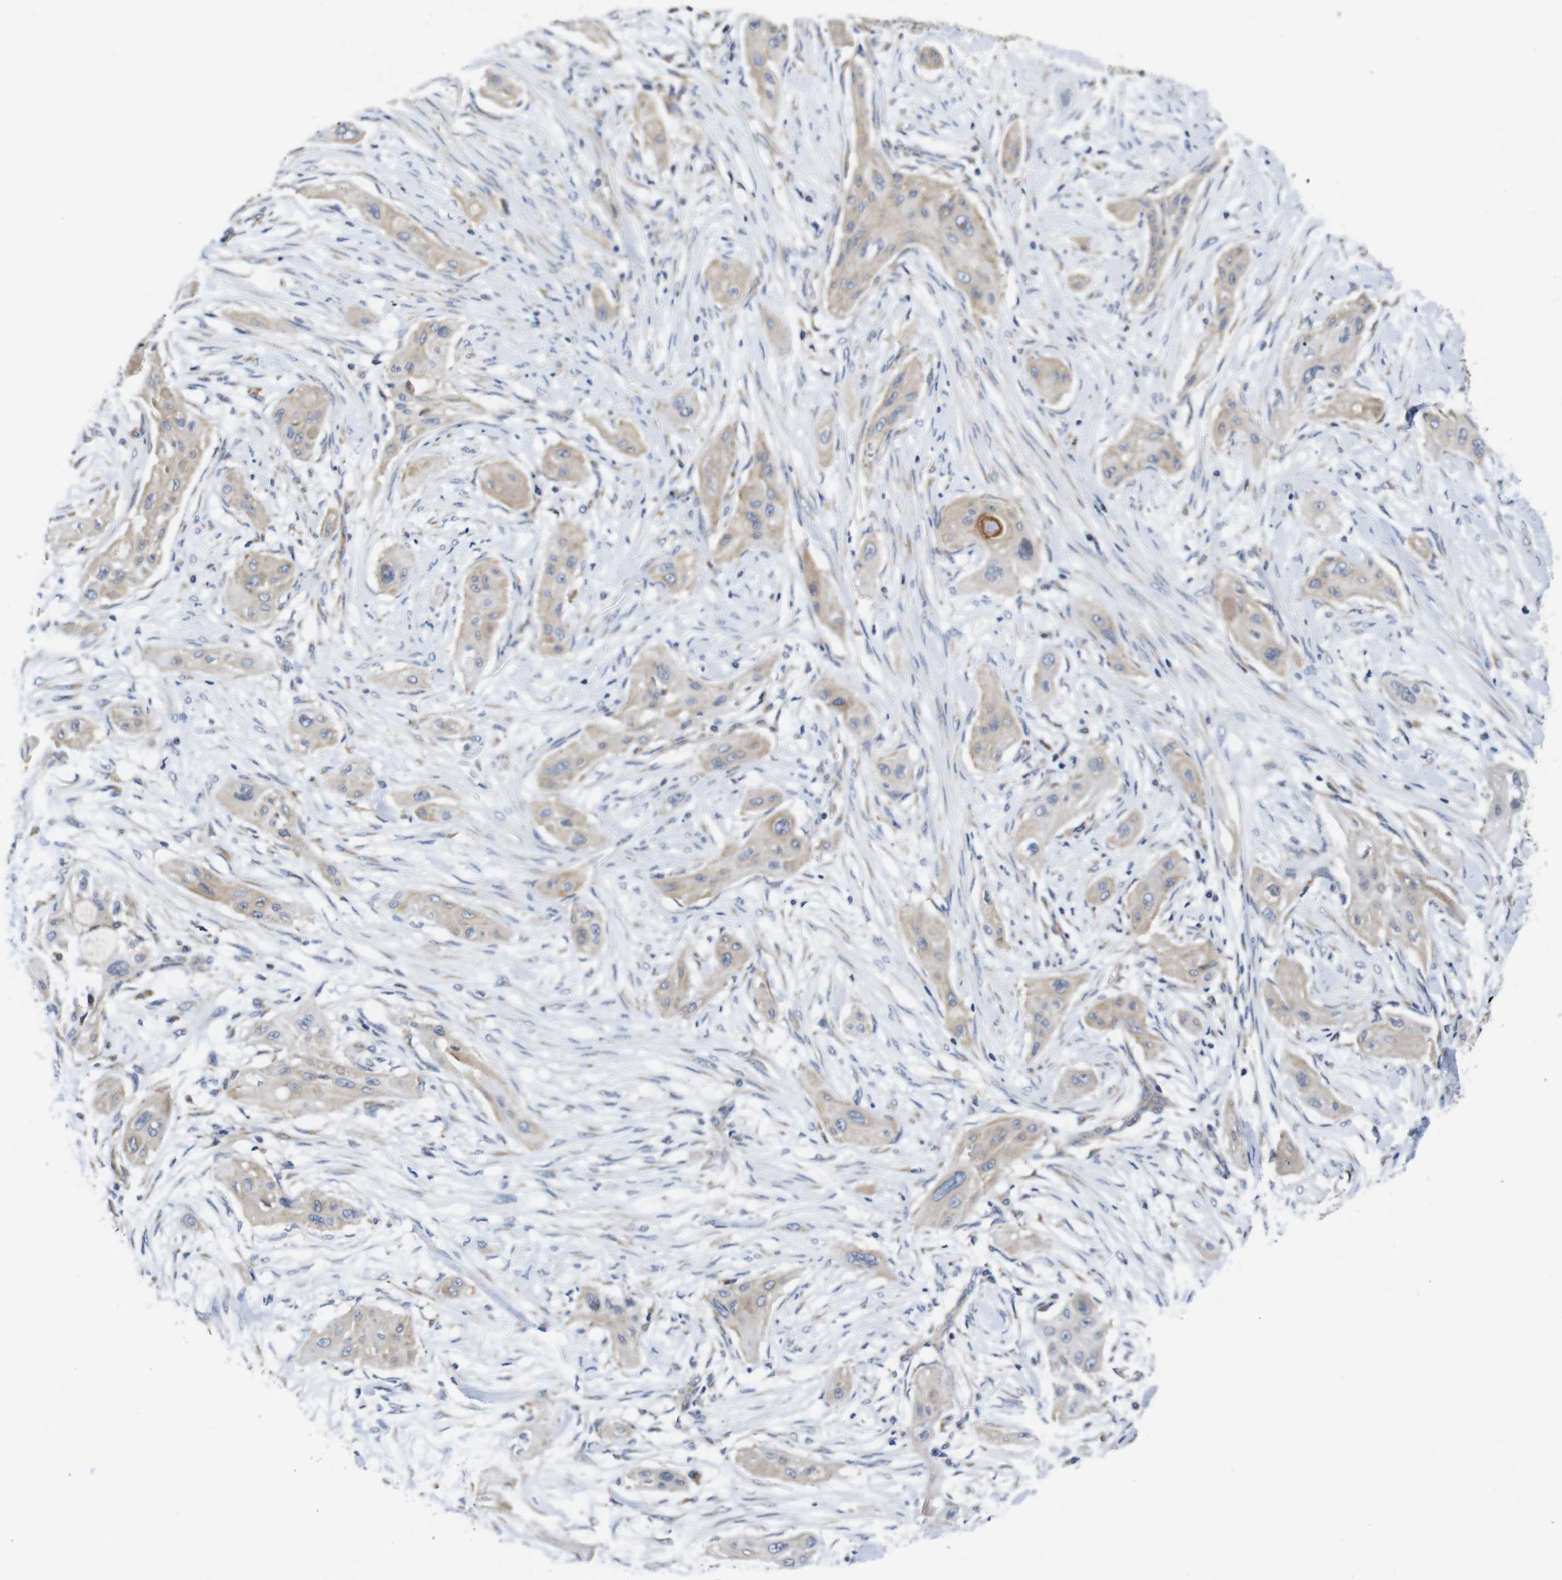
{"staining": {"intensity": "weak", "quantity": ">75%", "location": "cytoplasmic/membranous"}, "tissue": "lung cancer", "cell_type": "Tumor cells", "image_type": "cancer", "snomed": [{"axis": "morphology", "description": "Squamous cell carcinoma, NOS"}, {"axis": "topography", "description": "Lung"}], "caption": "Immunohistochemistry of squamous cell carcinoma (lung) shows low levels of weak cytoplasmic/membranous expression in approximately >75% of tumor cells.", "gene": "MARCHF7", "patient": {"sex": "female", "age": 47}}